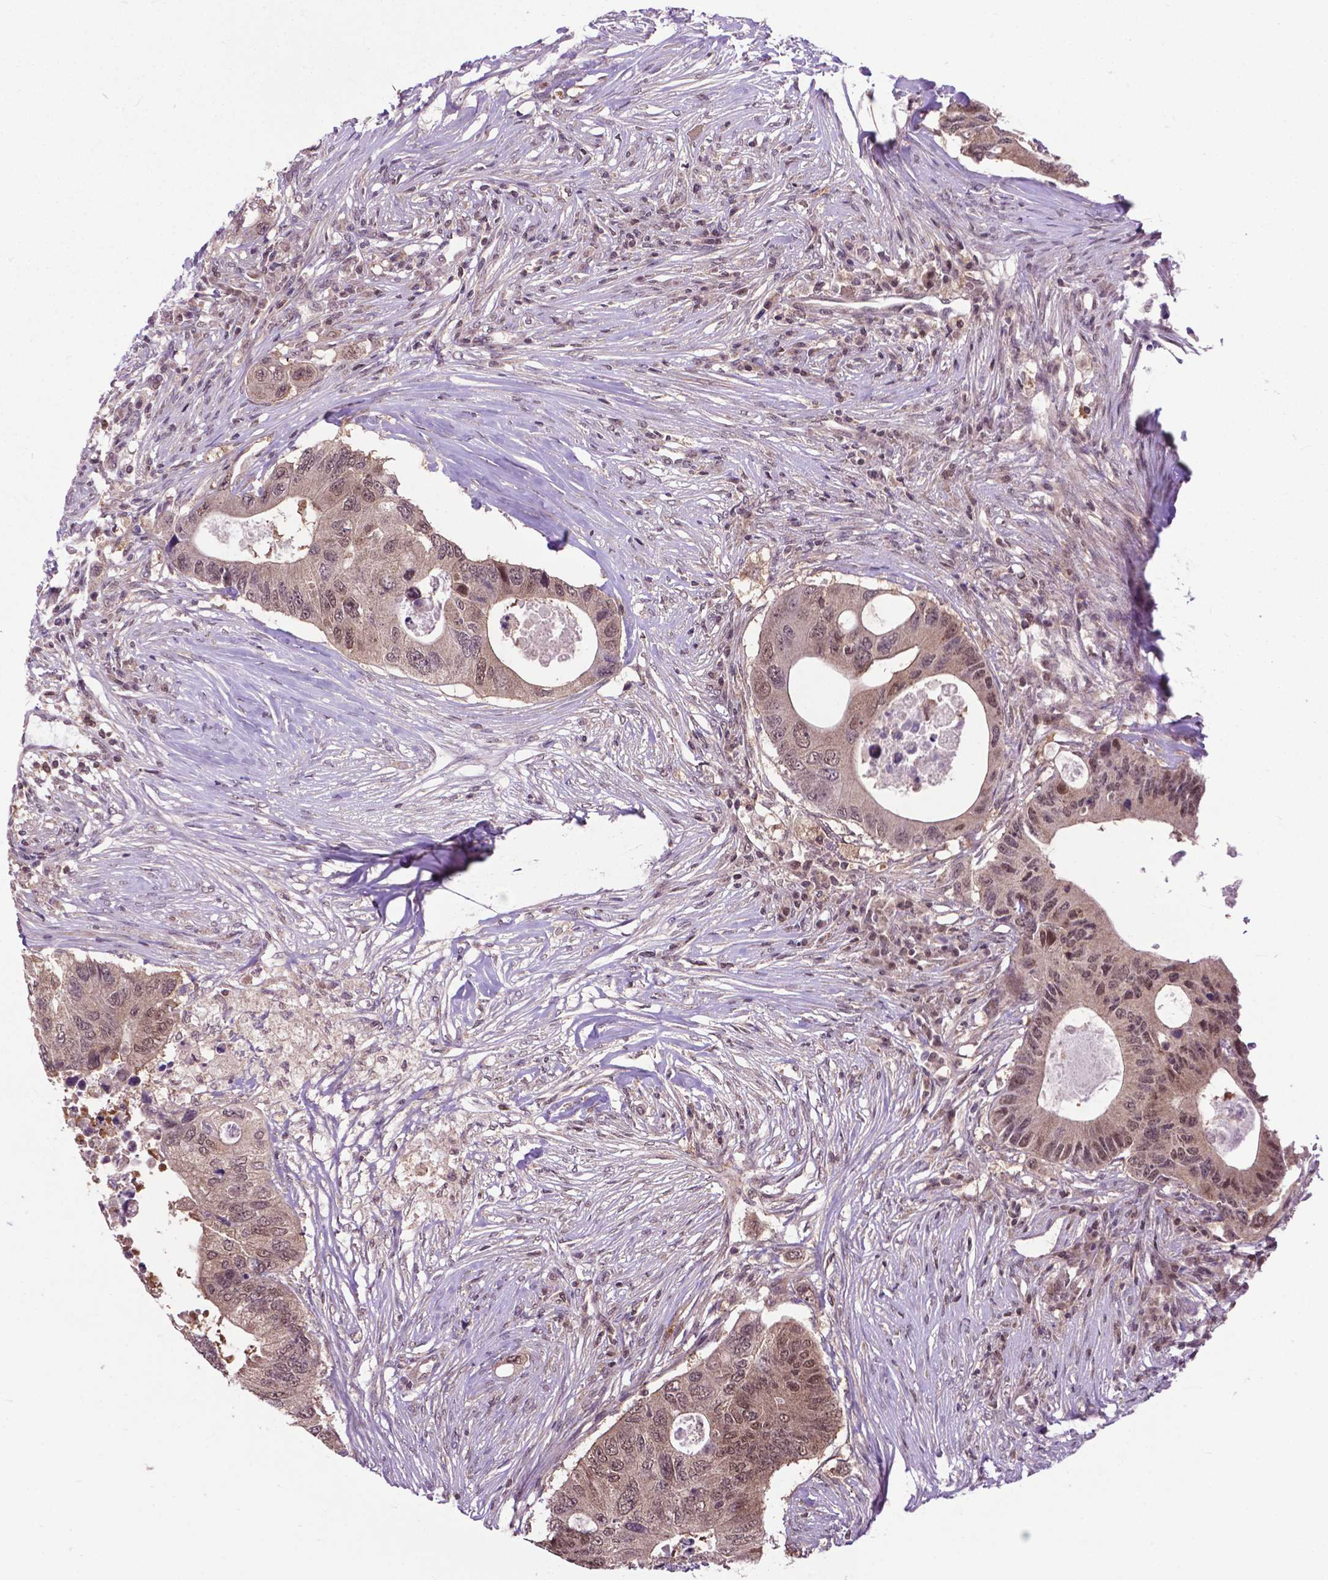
{"staining": {"intensity": "moderate", "quantity": "25%-75%", "location": "nuclear"}, "tissue": "colorectal cancer", "cell_type": "Tumor cells", "image_type": "cancer", "snomed": [{"axis": "morphology", "description": "Adenocarcinoma, NOS"}, {"axis": "topography", "description": "Colon"}], "caption": "Approximately 25%-75% of tumor cells in human colorectal cancer demonstrate moderate nuclear protein staining as visualized by brown immunohistochemical staining.", "gene": "OTUB1", "patient": {"sex": "male", "age": 71}}